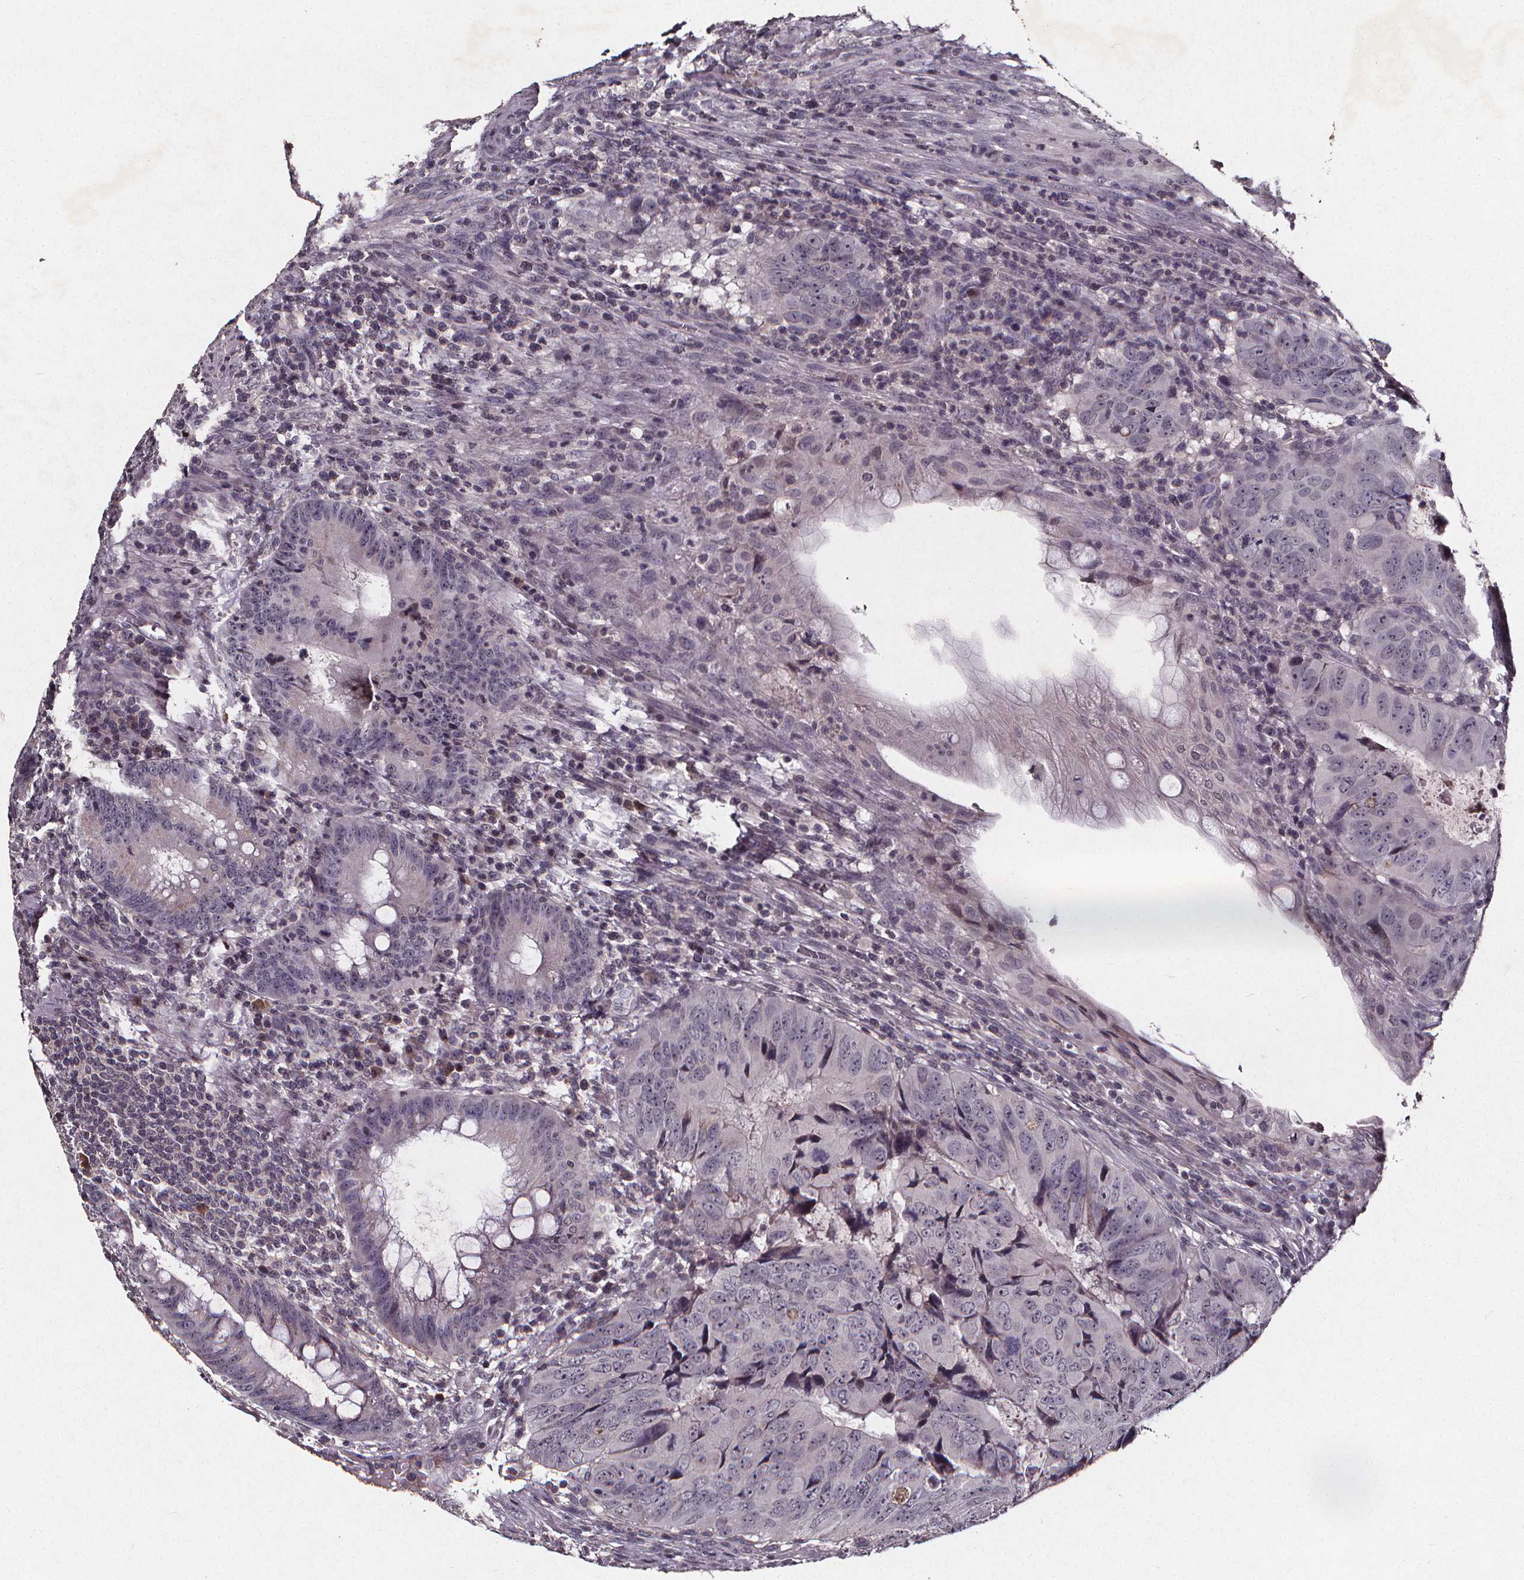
{"staining": {"intensity": "negative", "quantity": "none", "location": "none"}, "tissue": "colorectal cancer", "cell_type": "Tumor cells", "image_type": "cancer", "snomed": [{"axis": "morphology", "description": "Adenocarcinoma, NOS"}, {"axis": "topography", "description": "Colon"}], "caption": "Immunohistochemistry (IHC) of human colorectal cancer exhibits no staining in tumor cells.", "gene": "SPAG8", "patient": {"sex": "male", "age": 79}}